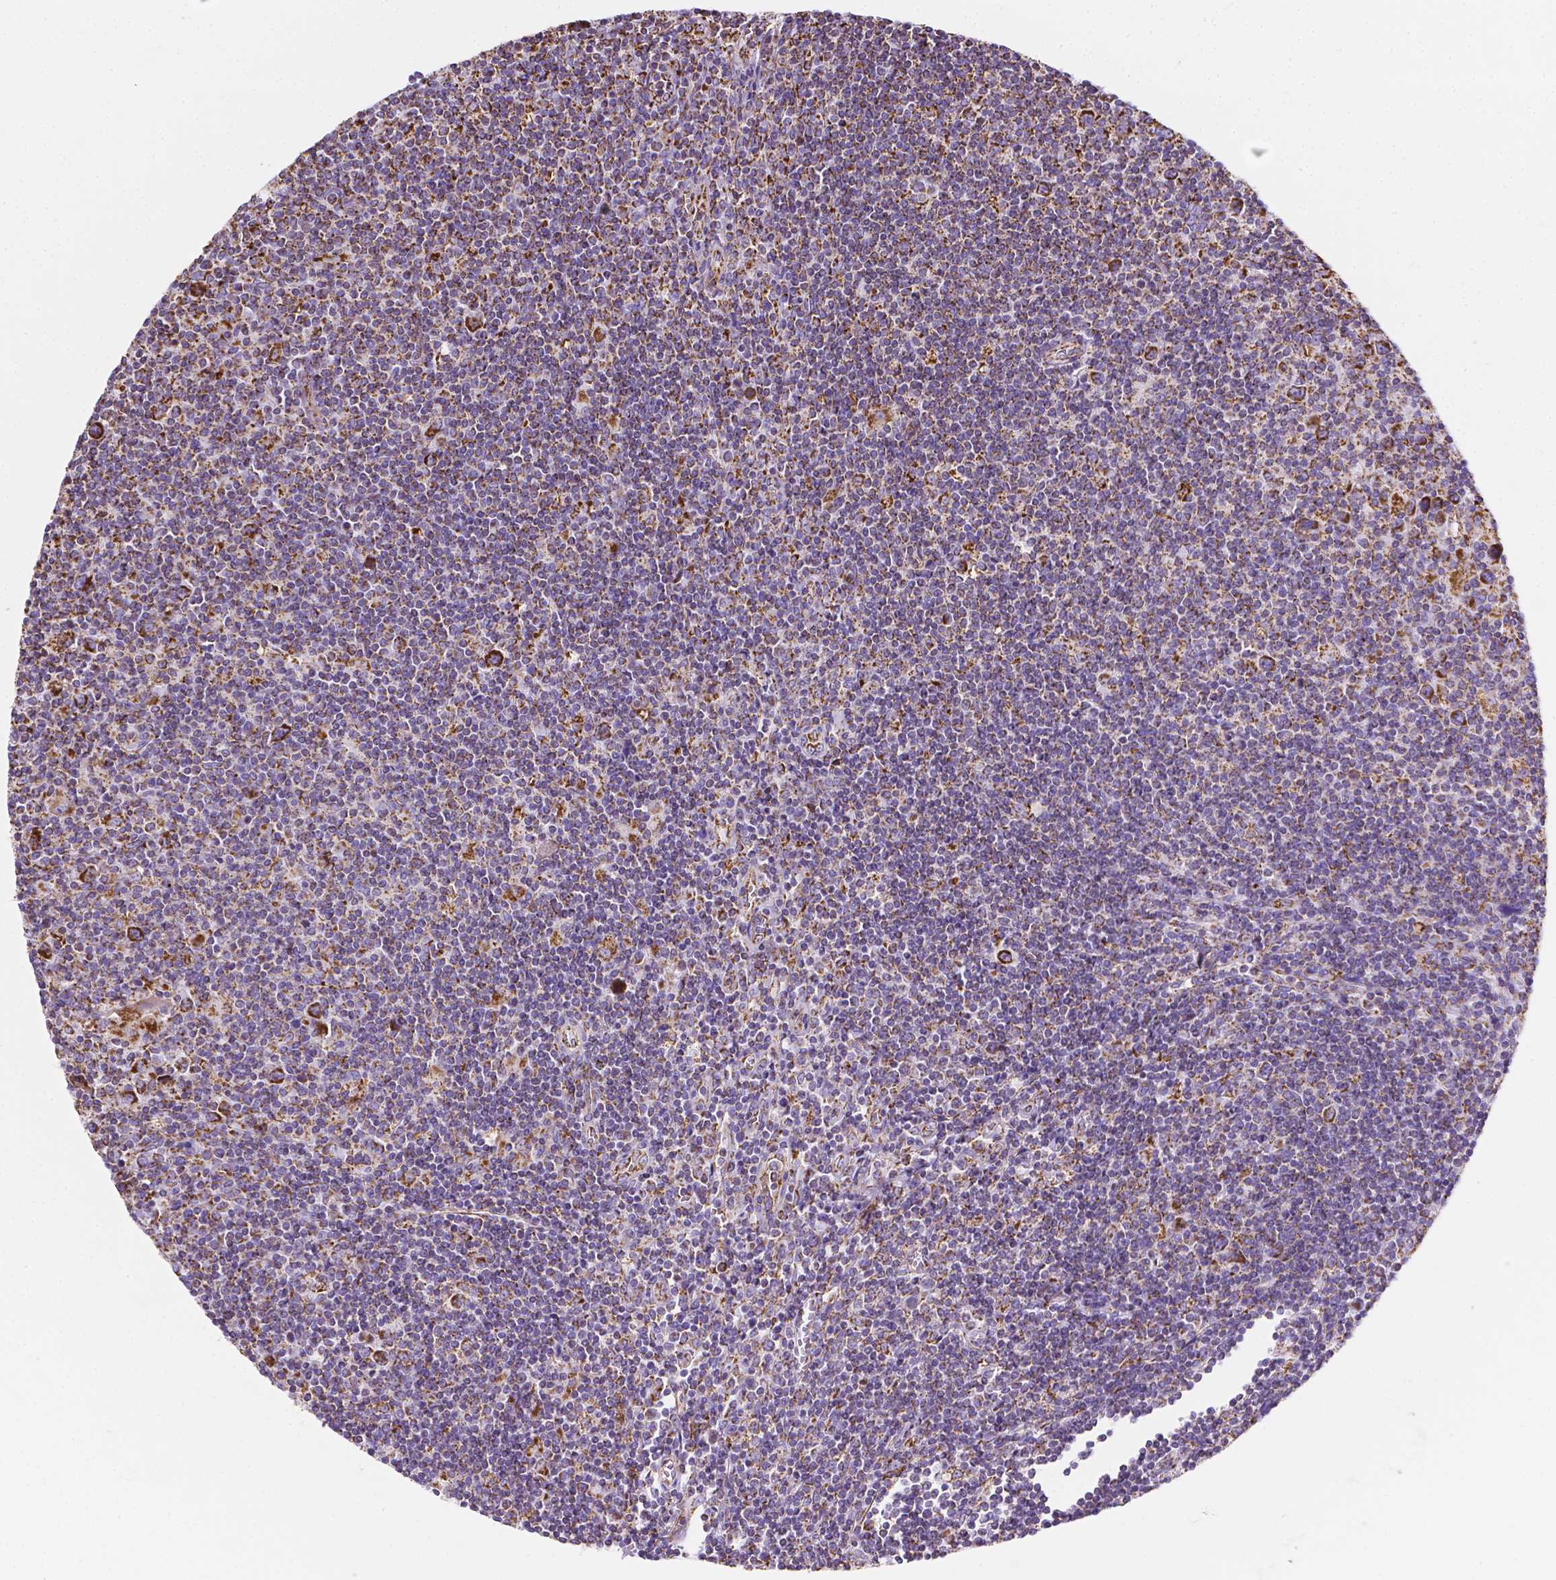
{"staining": {"intensity": "strong", "quantity": ">75%", "location": "cytoplasmic/membranous"}, "tissue": "lymphoma", "cell_type": "Tumor cells", "image_type": "cancer", "snomed": [{"axis": "morphology", "description": "Hodgkin's disease, NOS"}, {"axis": "topography", "description": "Lymph node"}], "caption": "The micrograph displays a brown stain indicating the presence of a protein in the cytoplasmic/membranous of tumor cells in lymphoma.", "gene": "RMDN3", "patient": {"sex": "male", "age": 40}}